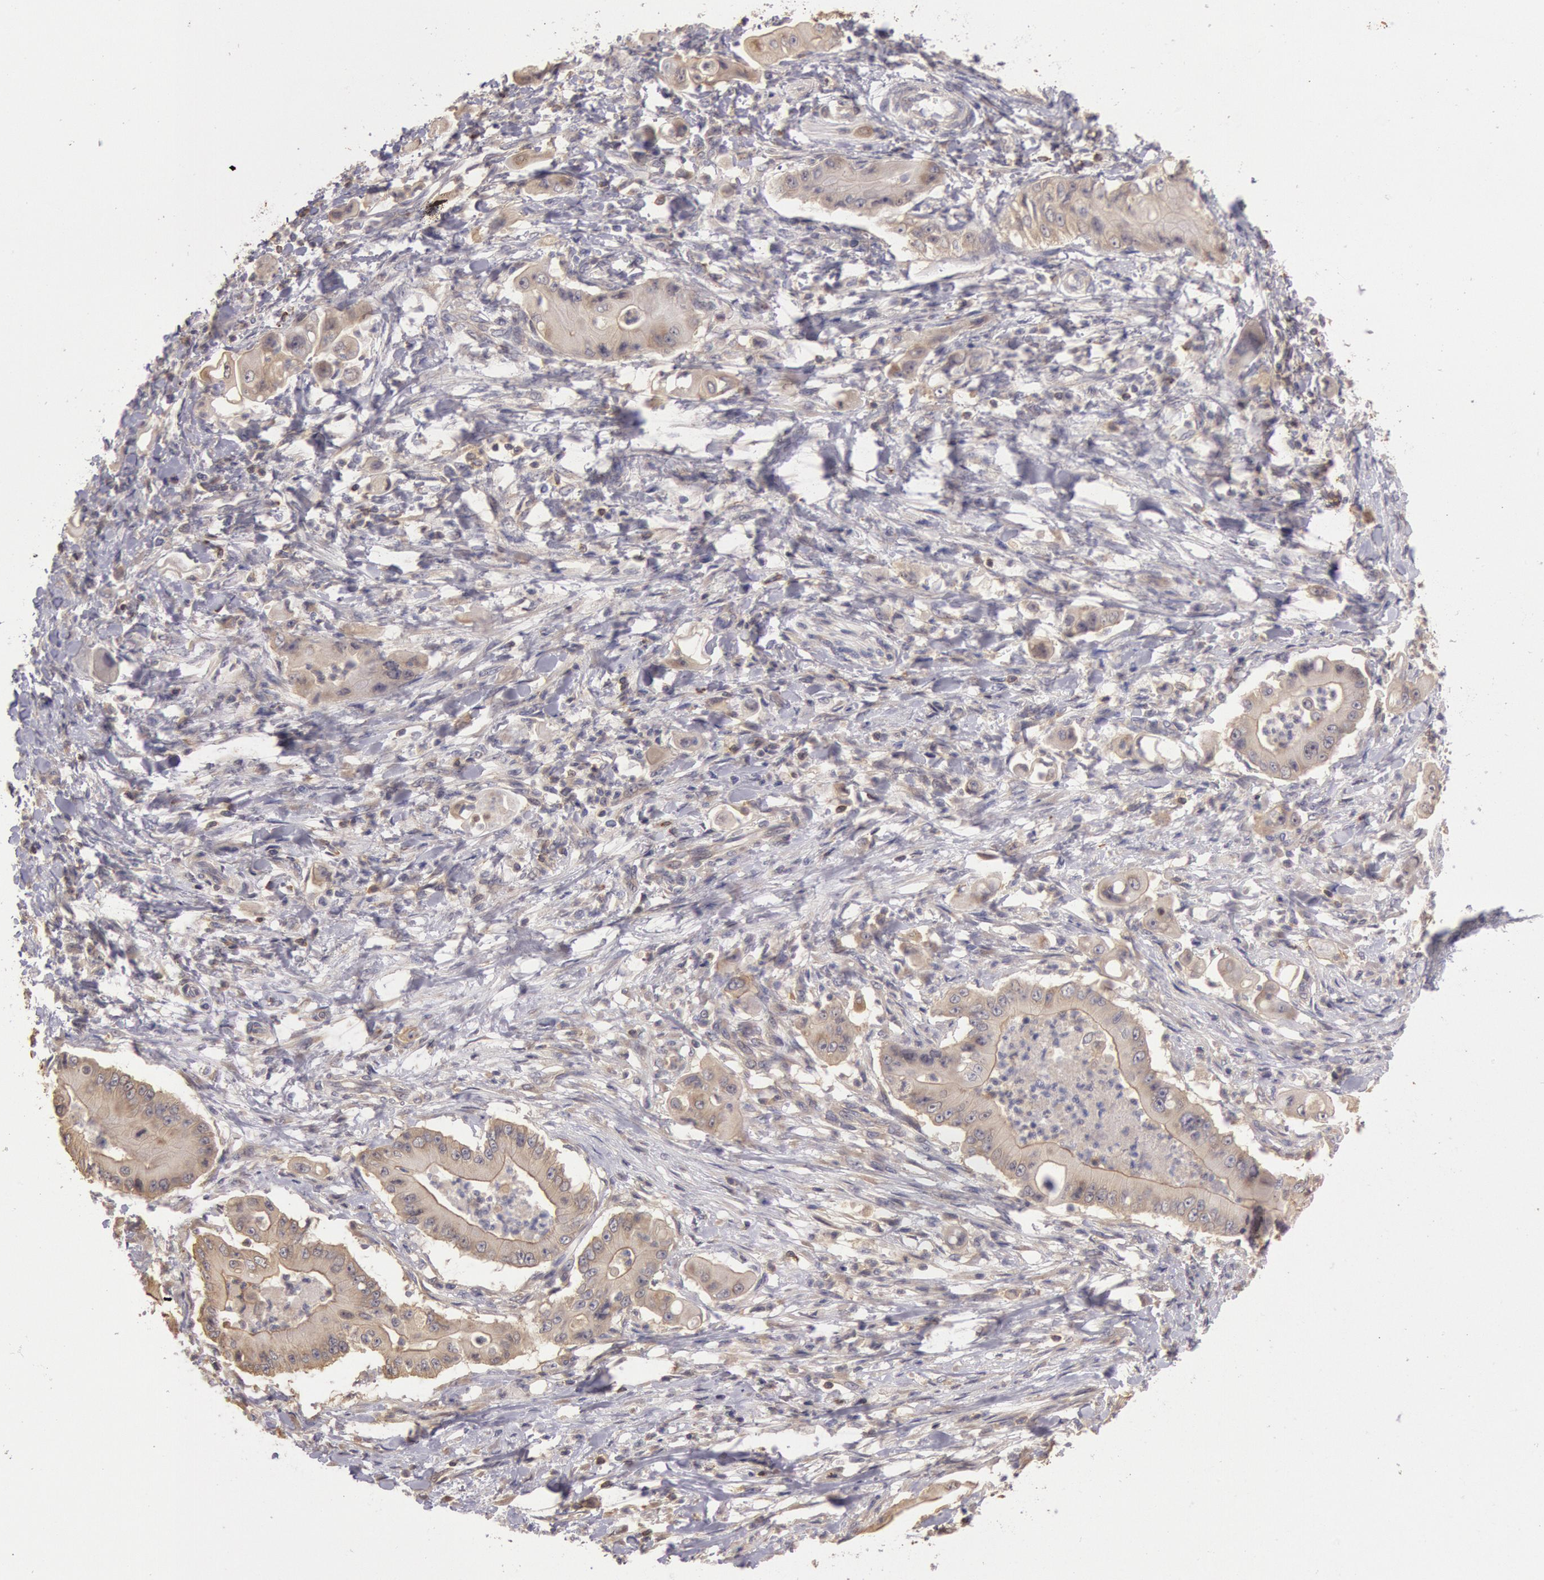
{"staining": {"intensity": "weak", "quantity": ">75%", "location": "cytoplasmic/membranous"}, "tissue": "pancreatic cancer", "cell_type": "Tumor cells", "image_type": "cancer", "snomed": [{"axis": "morphology", "description": "Adenocarcinoma, NOS"}, {"axis": "topography", "description": "Pancreas"}], "caption": "This image shows IHC staining of human adenocarcinoma (pancreatic), with low weak cytoplasmic/membranous staining in about >75% of tumor cells.", "gene": "NMT2", "patient": {"sex": "male", "age": 62}}